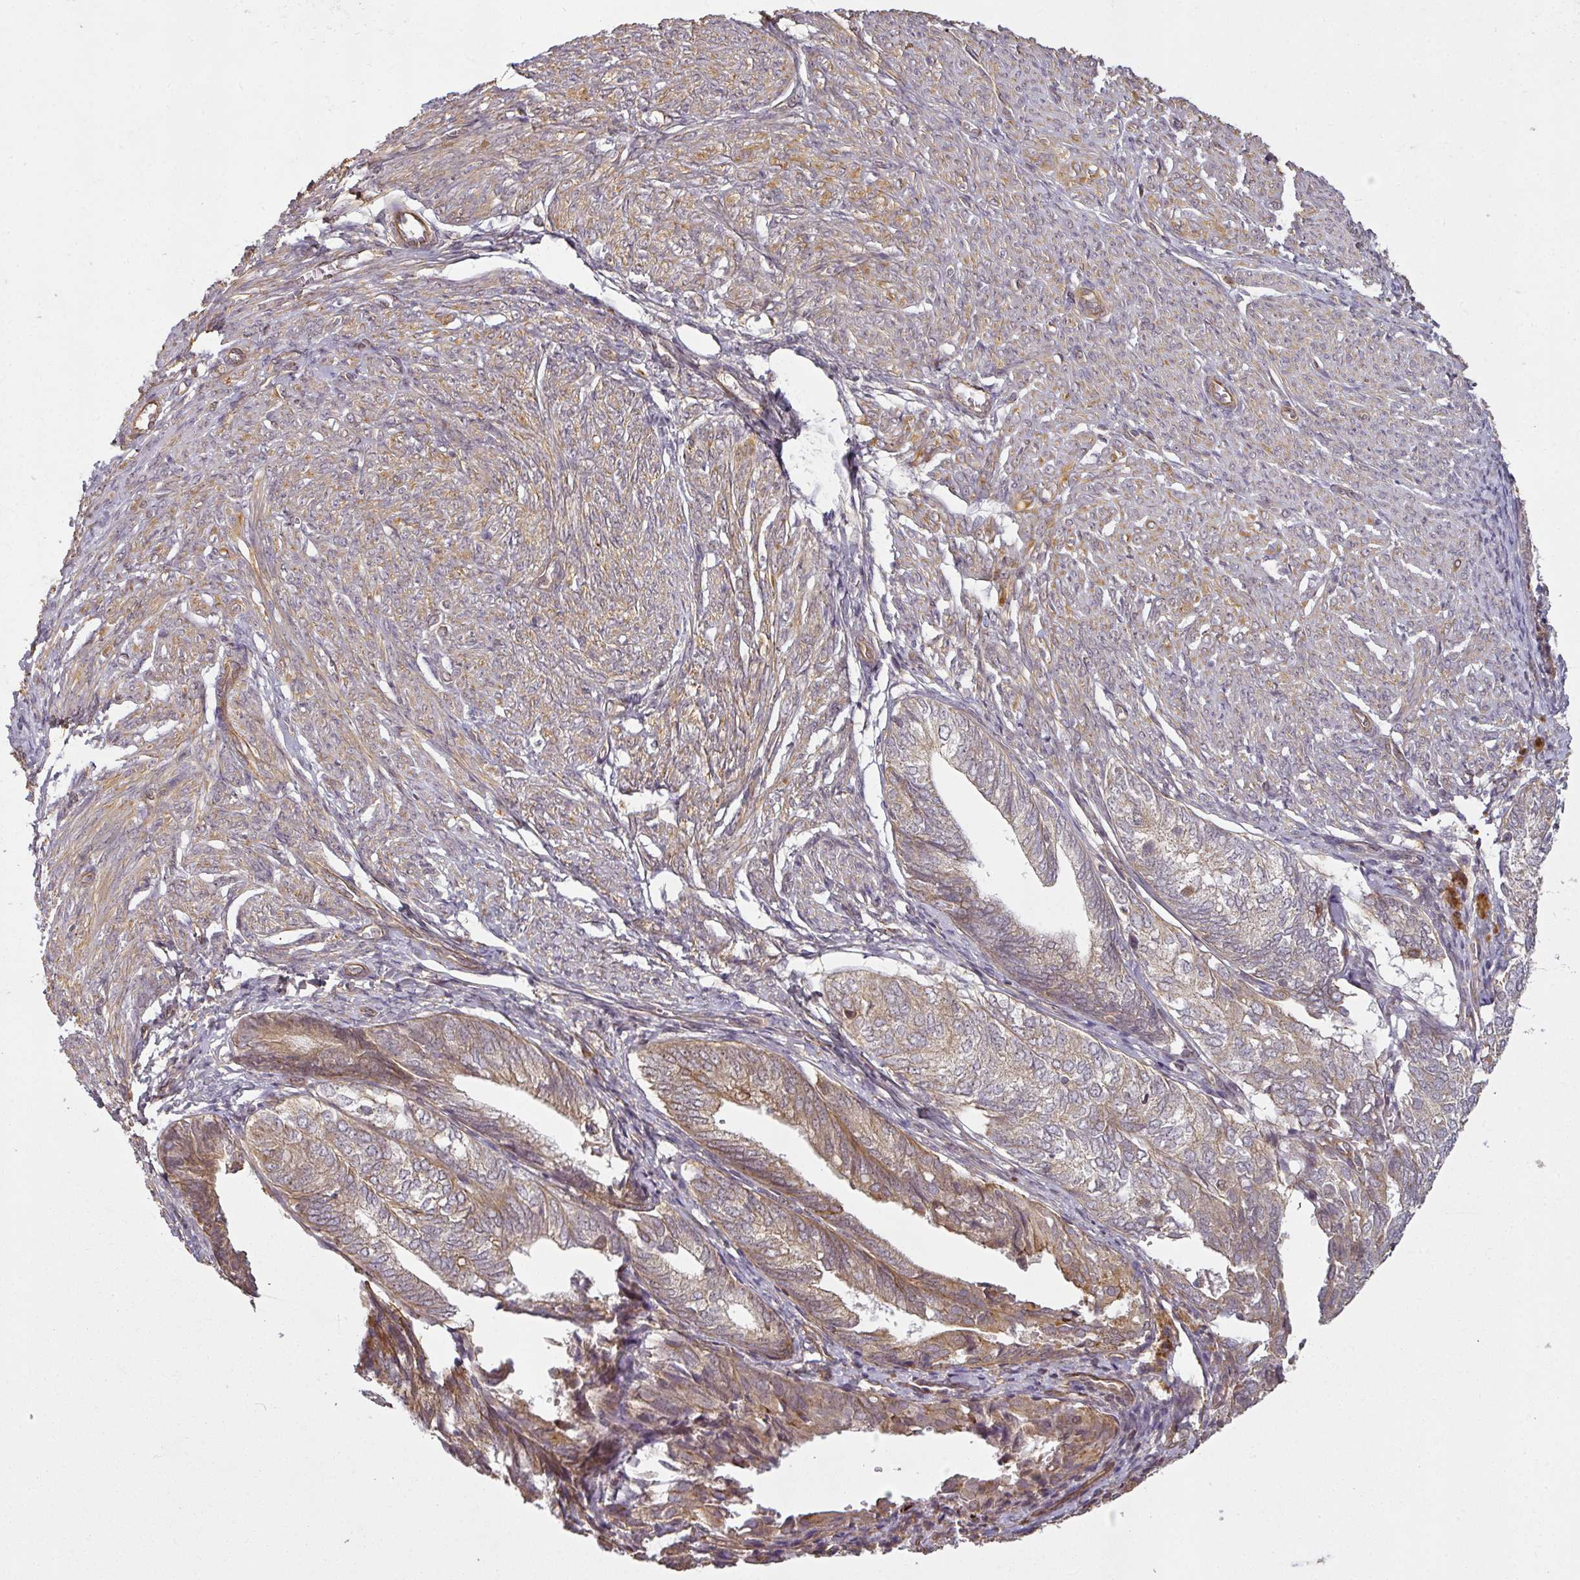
{"staining": {"intensity": "weak", "quantity": "25%-75%", "location": "cytoplasmic/membranous"}, "tissue": "endometrial cancer", "cell_type": "Tumor cells", "image_type": "cancer", "snomed": [{"axis": "morphology", "description": "Adenocarcinoma, NOS"}, {"axis": "topography", "description": "Endometrium"}], "caption": "Protein expression analysis of adenocarcinoma (endometrial) reveals weak cytoplasmic/membranous expression in approximately 25%-75% of tumor cells.", "gene": "DIMT1", "patient": {"sex": "female", "age": 87}}